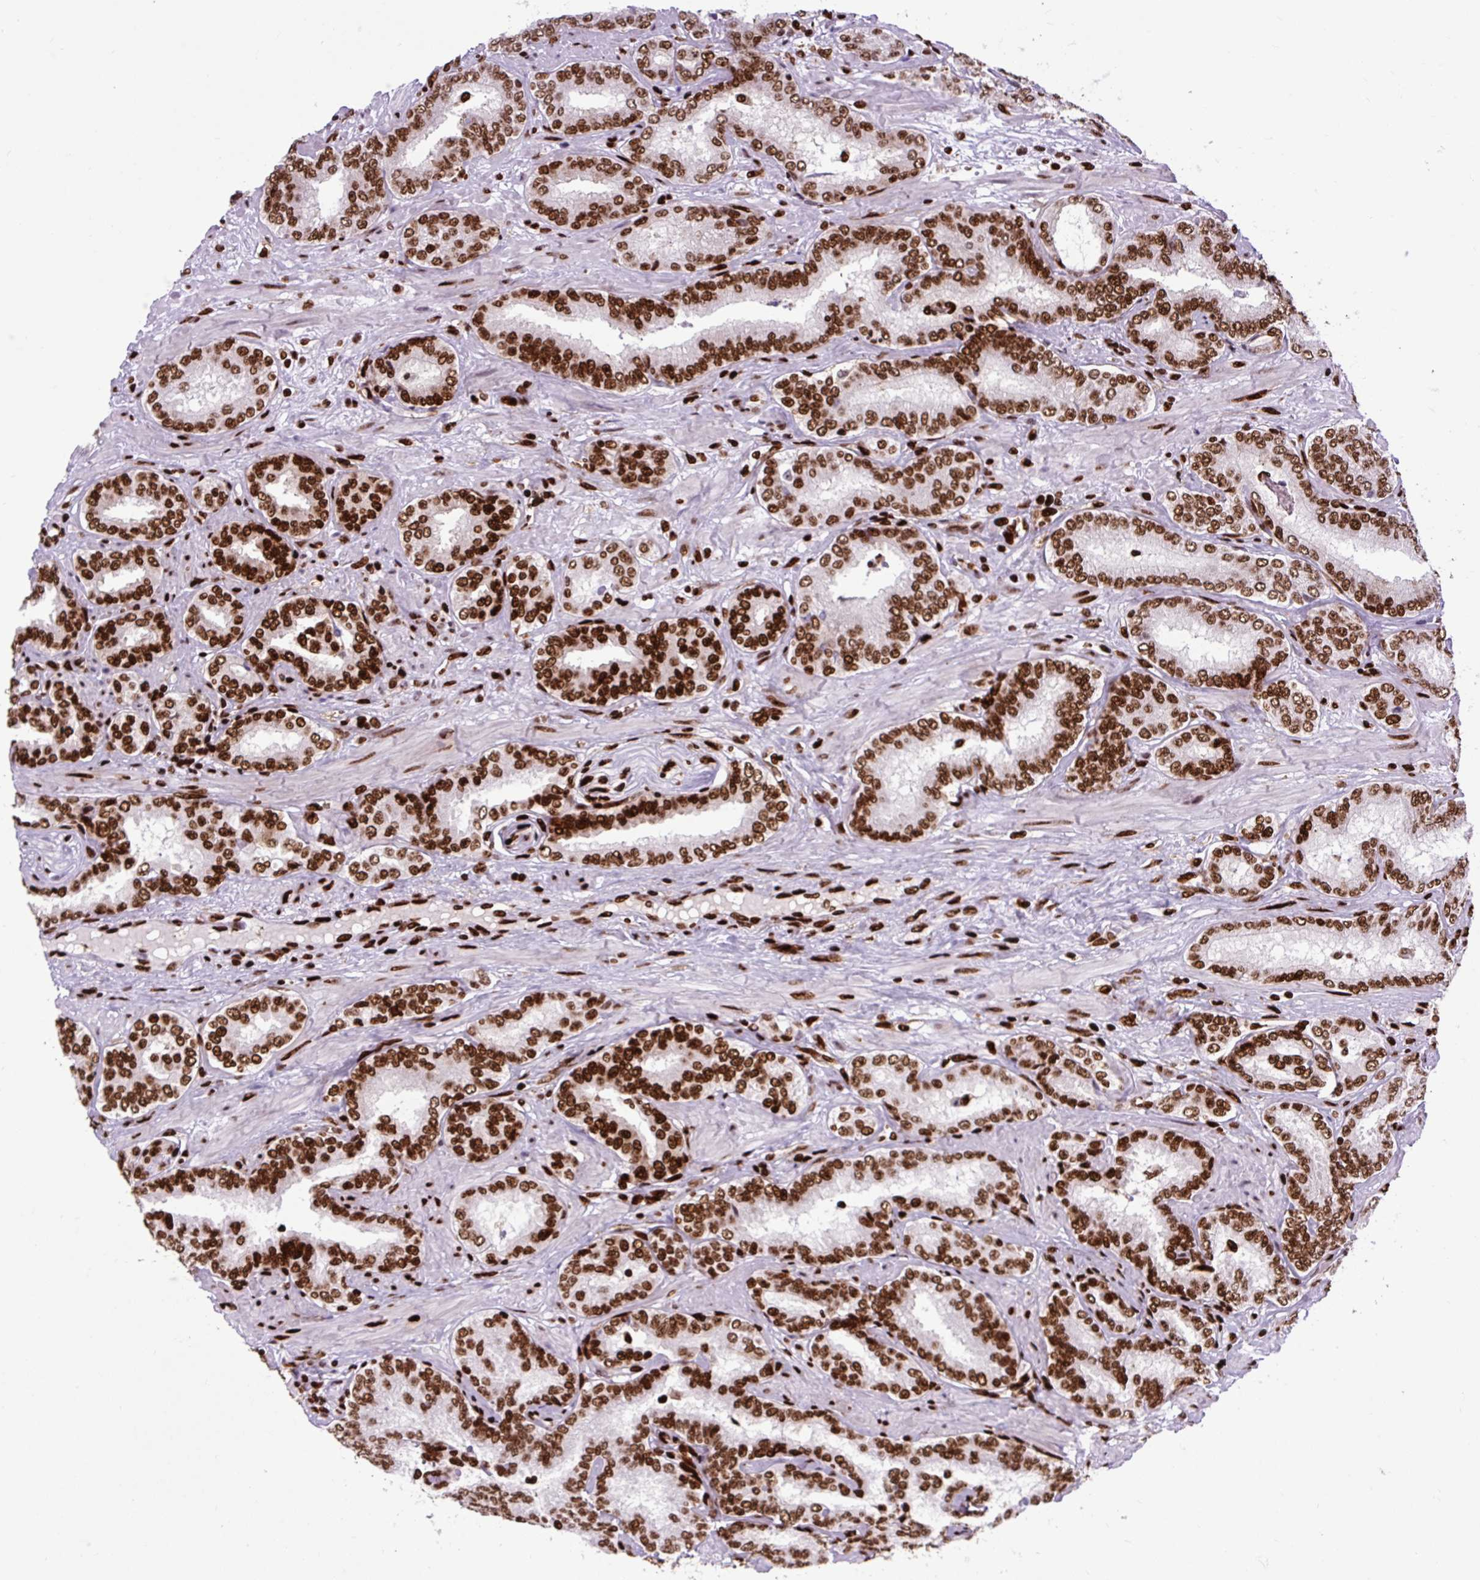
{"staining": {"intensity": "strong", "quantity": ">75%", "location": "nuclear"}, "tissue": "prostate cancer", "cell_type": "Tumor cells", "image_type": "cancer", "snomed": [{"axis": "morphology", "description": "Adenocarcinoma, High grade"}, {"axis": "topography", "description": "Prostate"}], "caption": "Immunohistochemistry (IHC) of prostate cancer (adenocarcinoma (high-grade)) exhibits high levels of strong nuclear staining in approximately >75% of tumor cells. The staining is performed using DAB (3,3'-diaminobenzidine) brown chromogen to label protein expression. The nuclei are counter-stained blue using hematoxylin.", "gene": "FUS", "patient": {"sex": "male", "age": 72}}